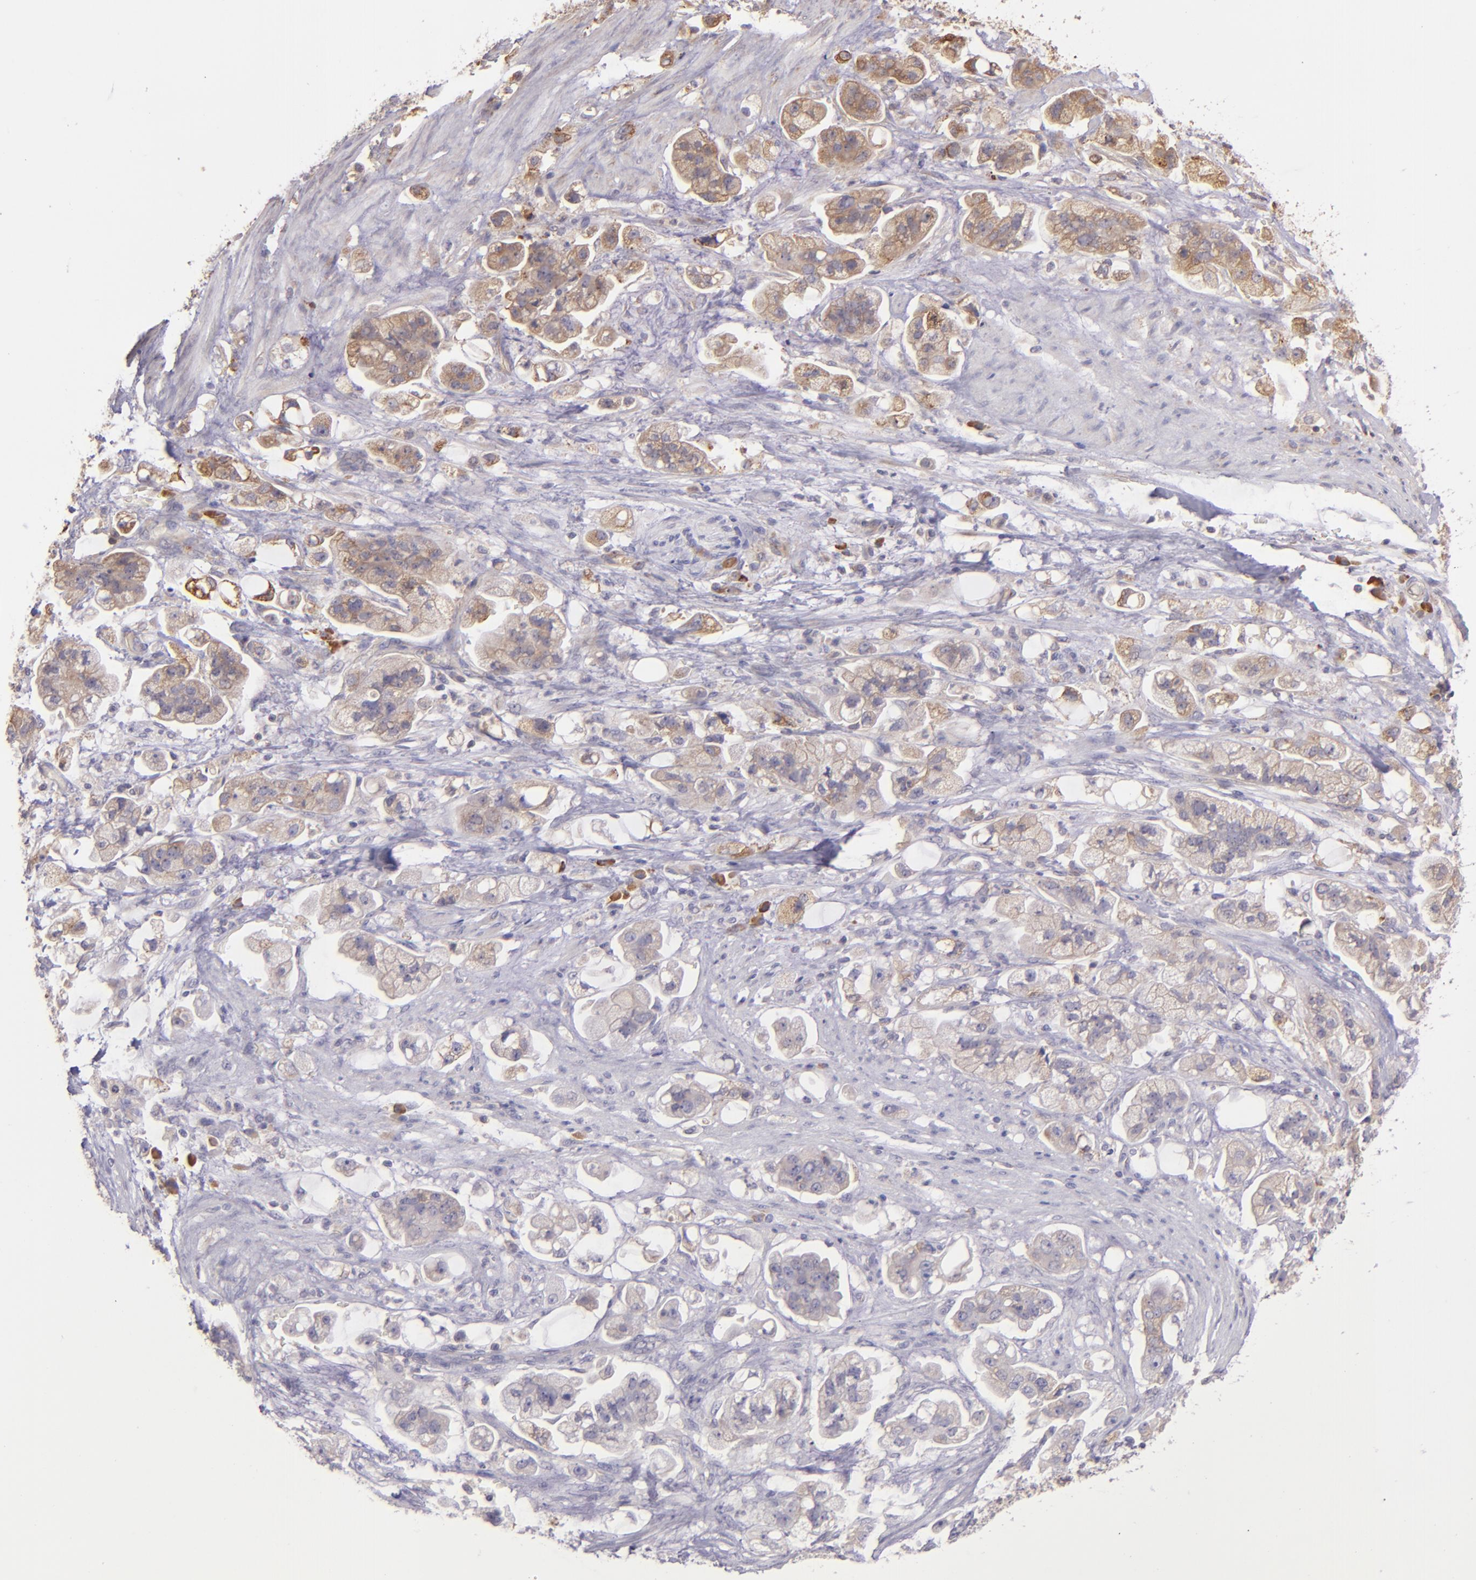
{"staining": {"intensity": "moderate", "quantity": ">75%", "location": "cytoplasmic/membranous"}, "tissue": "stomach cancer", "cell_type": "Tumor cells", "image_type": "cancer", "snomed": [{"axis": "morphology", "description": "Adenocarcinoma, NOS"}, {"axis": "topography", "description": "Stomach"}], "caption": "Protein expression analysis of stomach adenocarcinoma shows moderate cytoplasmic/membranous staining in about >75% of tumor cells.", "gene": "ECE1", "patient": {"sex": "male", "age": 62}}